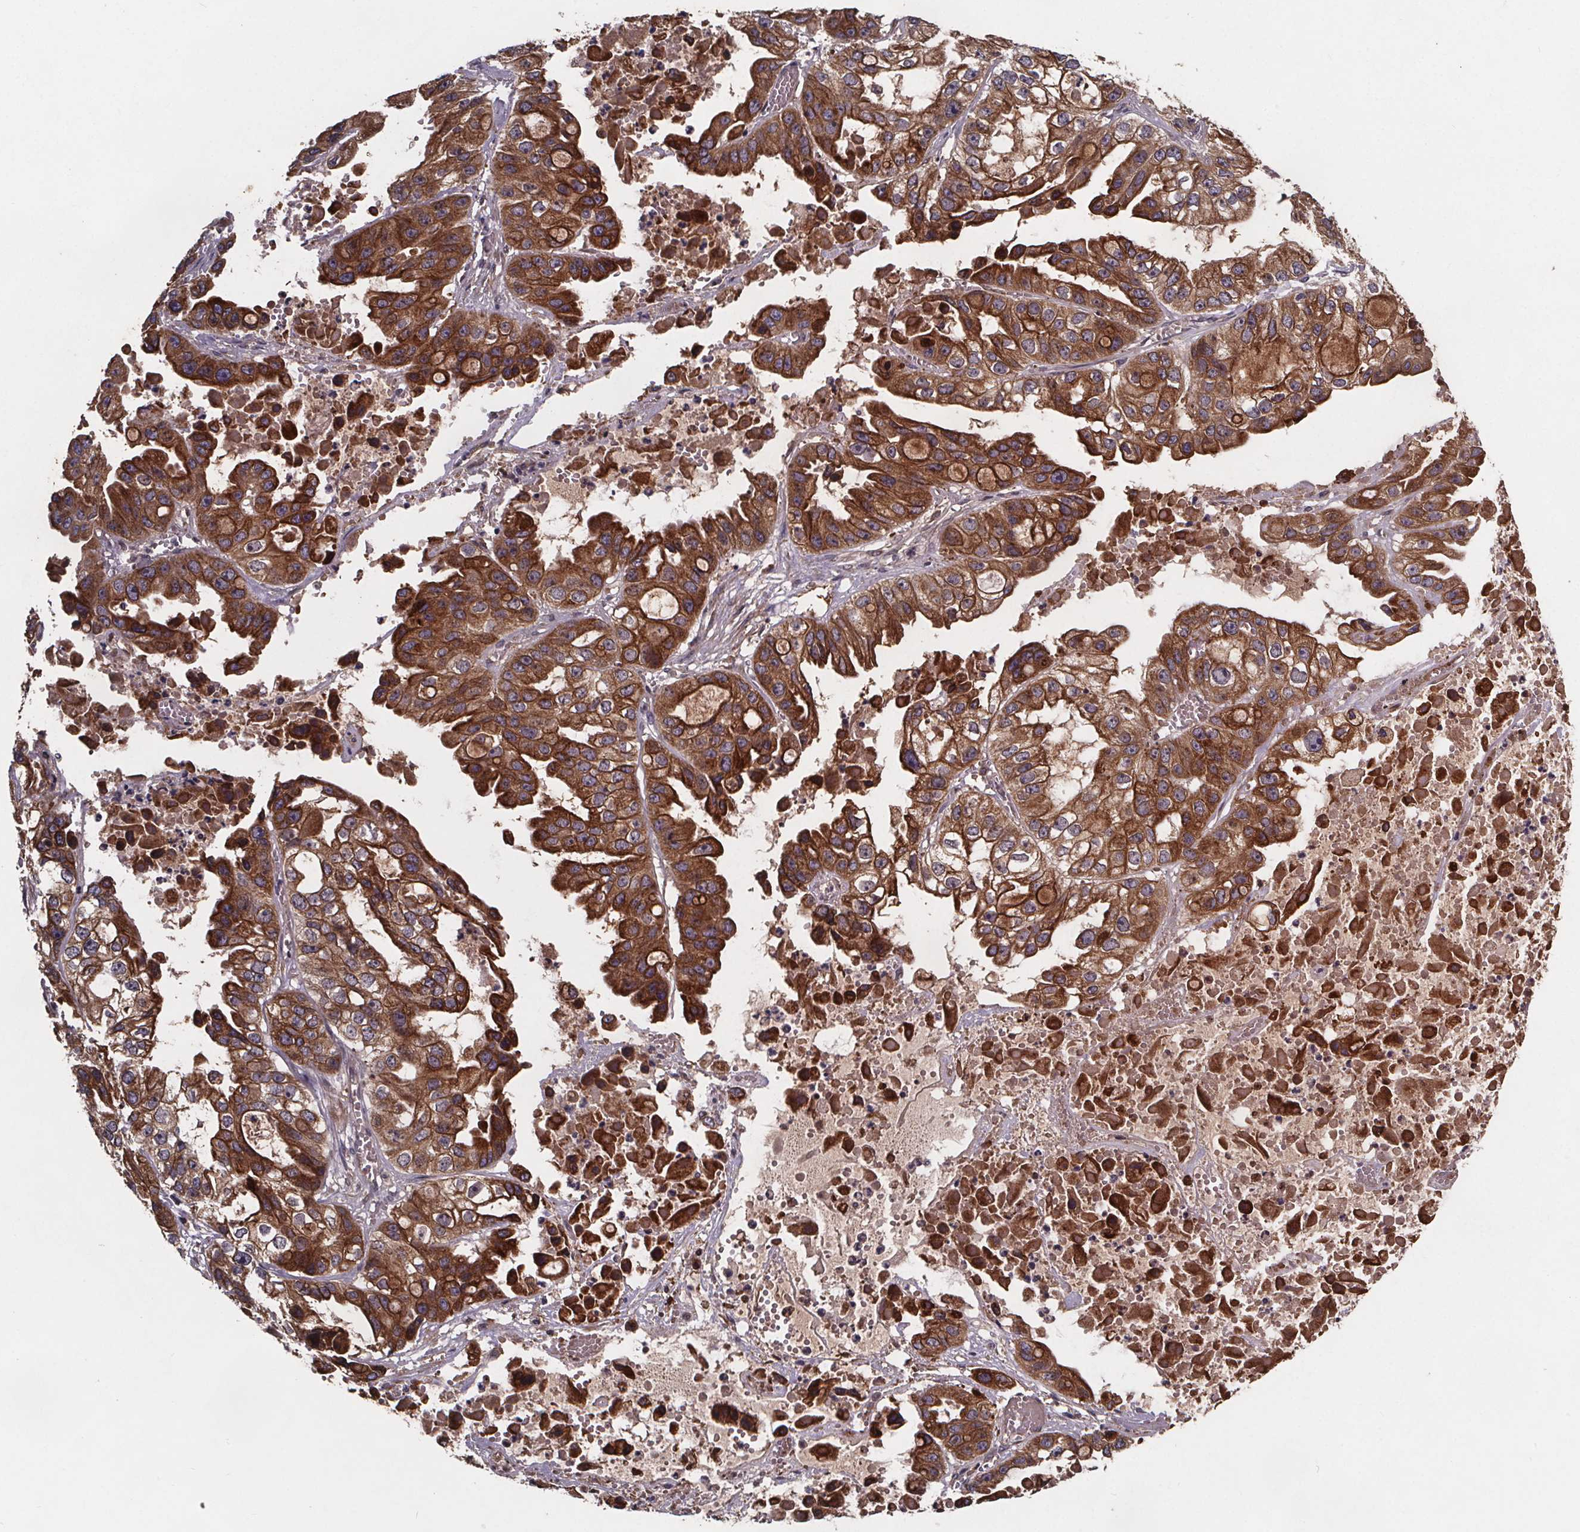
{"staining": {"intensity": "strong", "quantity": ">75%", "location": "cytoplasmic/membranous"}, "tissue": "ovarian cancer", "cell_type": "Tumor cells", "image_type": "cancer", "snomed": [{"axis": "morphology", "description": "Cystadenocarcinoma, serous, NOS"}, {"axis": "topography", "description": "Ovary"}], "caption": "An image of human serous cystadenocarcinoma (ovarian) stained for a protein demonstrates strong cytoplasmic/membranous brown staining in tumor cells.", "gene": "FASTKD3", "patient": {"sex": "female", "age": 56}}